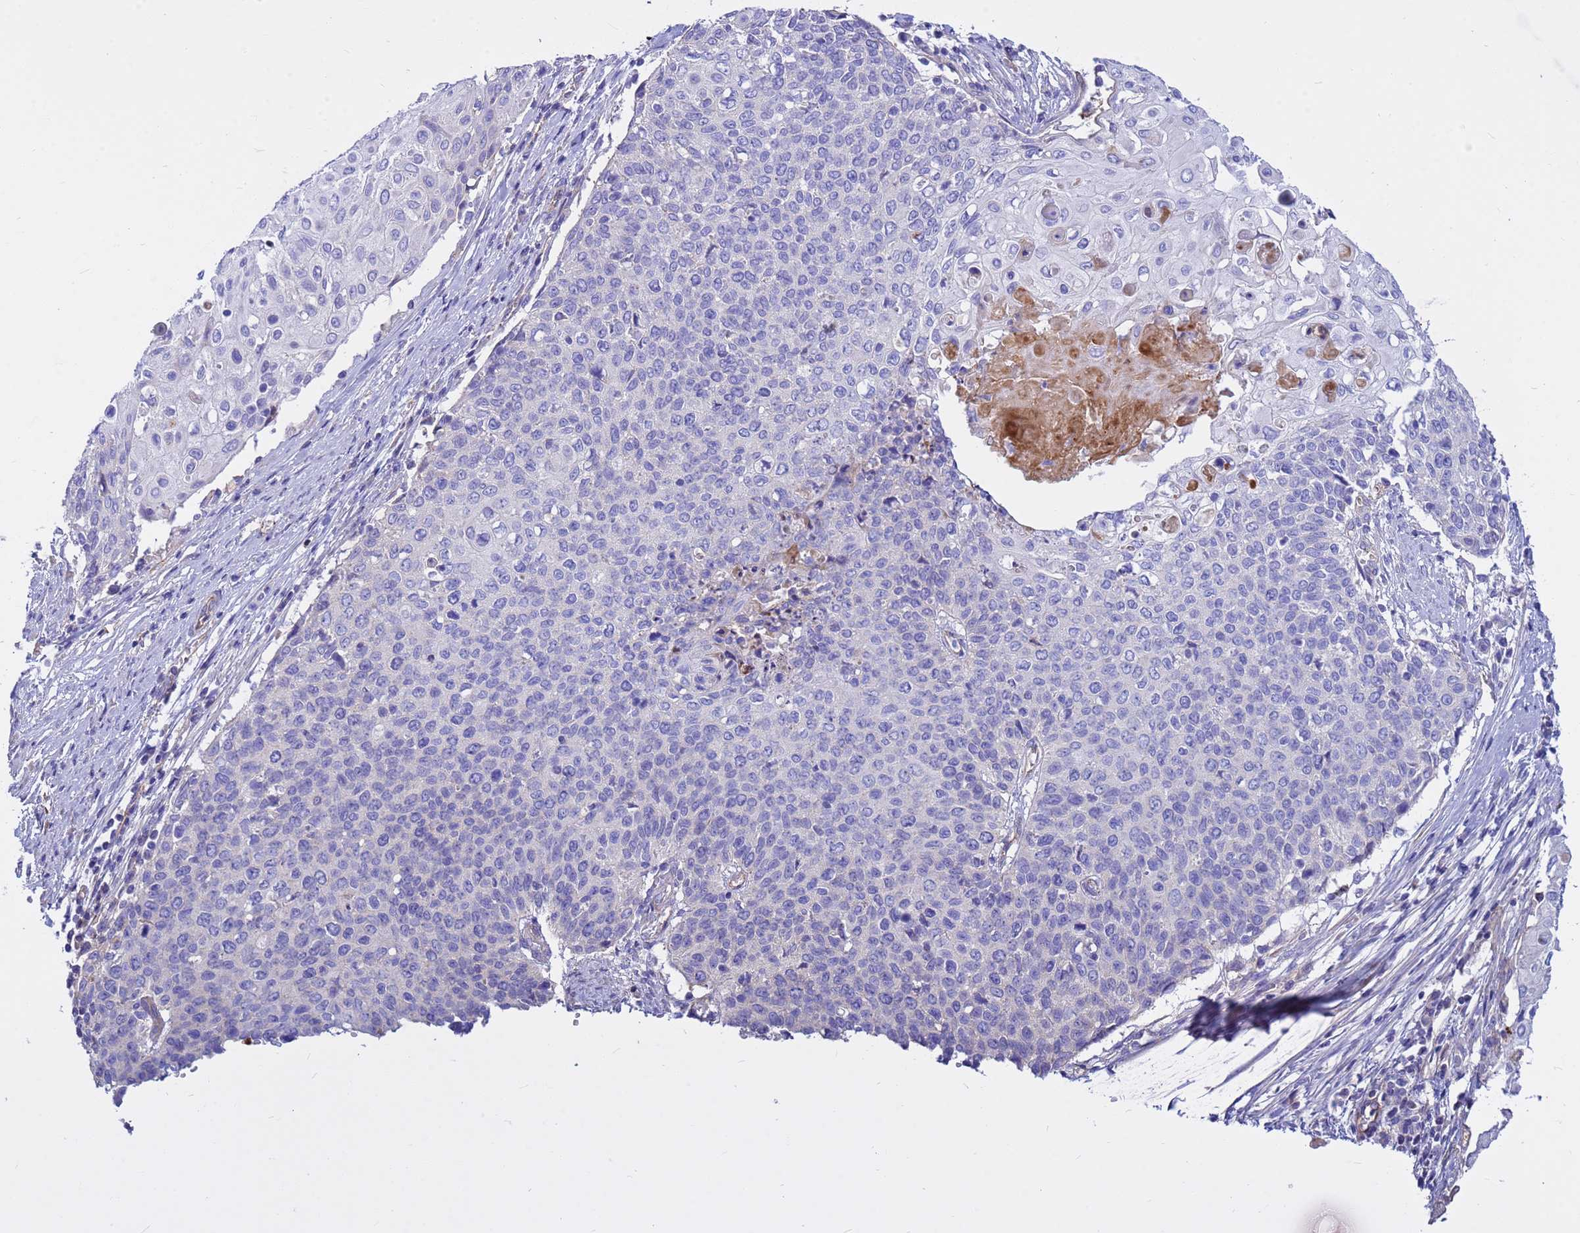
{"staining": {"intensity": "negative", "quantity": "none", "location": "none"}, "tissue": "cervical cancer", "cell_type": "Tumor cells", "image_type": "cancer", "snomed": [{"axis": "morphology", "description": "Squamous cell carcinoma, NOS"}, {"axis": "topography", "description": "Cervix"}], "caption": "Cervical cancer (squamous cell carcinoma) stained for a protein using immunohistochemistry (IHC) displays no expression tumor cells.", "gene": "CRHBP", "patient": {"sex": "female", "age": 39}}